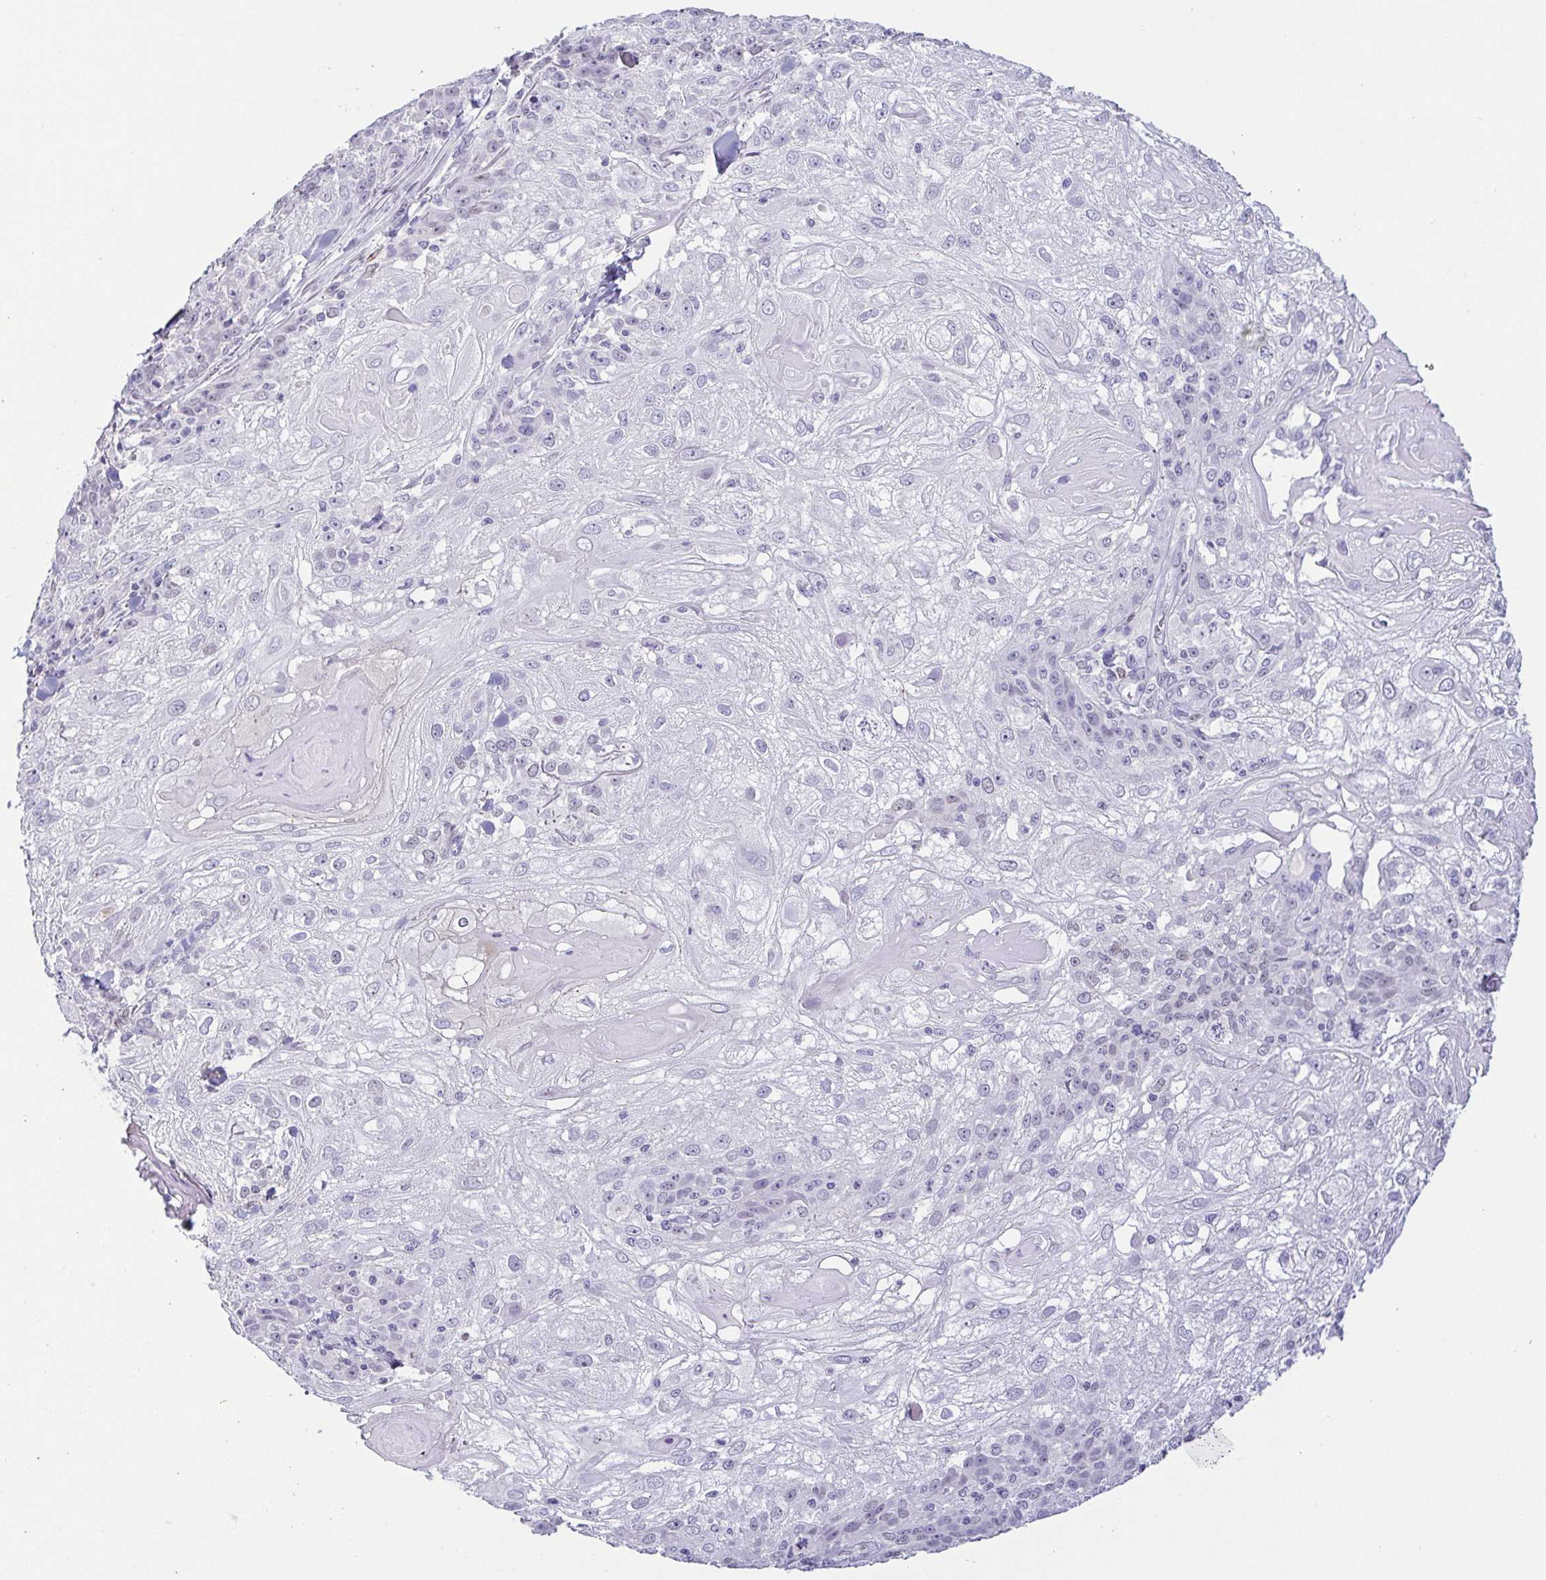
{"staining": {"intensity": "negative", "quantity": "none", "location": "none"}, "tissue": "skin cancer", "cell_type": "Tumor cells", "image_type": "cancer", "snomed": [{"axis": "morphology", "description": "Normal tissue, NOS"}, {"axis": "morphology", "description": "Squamous cell carcinoma, NOS"}, {"axis": "topography", "description": "Skin"}], "caption": "The image exhibits no staining of tumor cells in skin cancer (squamous cell carcinoma).", "gene": "TCF3", "patient": {"sex": "female", "age": 83}}